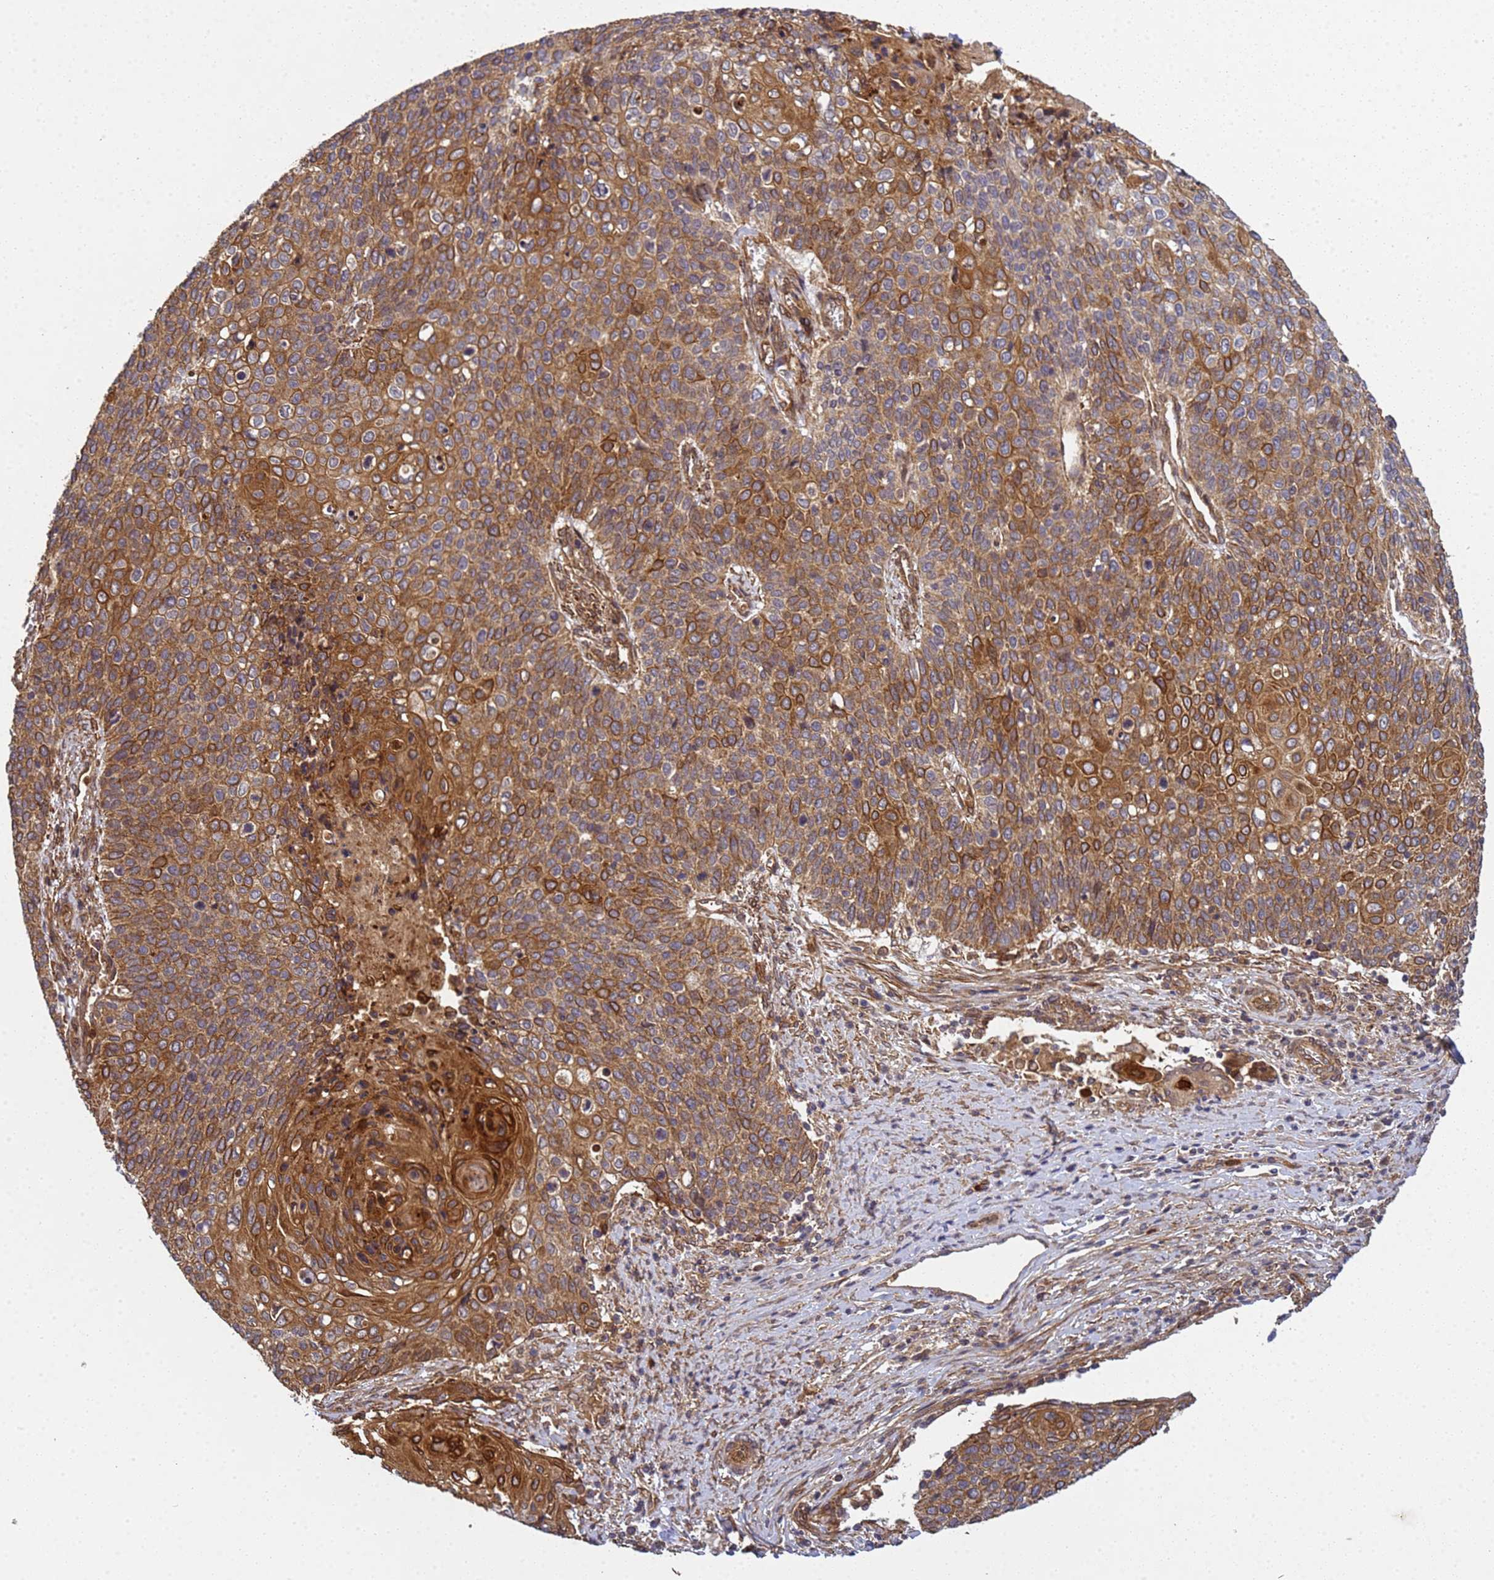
{"staining": {"intensity": "strong", "quantity": ">75%", "location": "cytoplasmic/membranous"}, "tissue": "cervical cancer", "cell_type": "Tumor cells", "image_type": "cancer", "snomed": [{"axis": "morphology", "description": "Squamous cell carcinoma, NOS"}, {"axis": "topography", "description": "Cervix"}], "caption": "Cervical cancer was stained to show a protein in brown. There is high levels of strong cytoplasmic/membranous positivity in approximately >75% of tumor cells.", "gene": "C8orf34", "patient": {"sex": "female", "age": 39}}